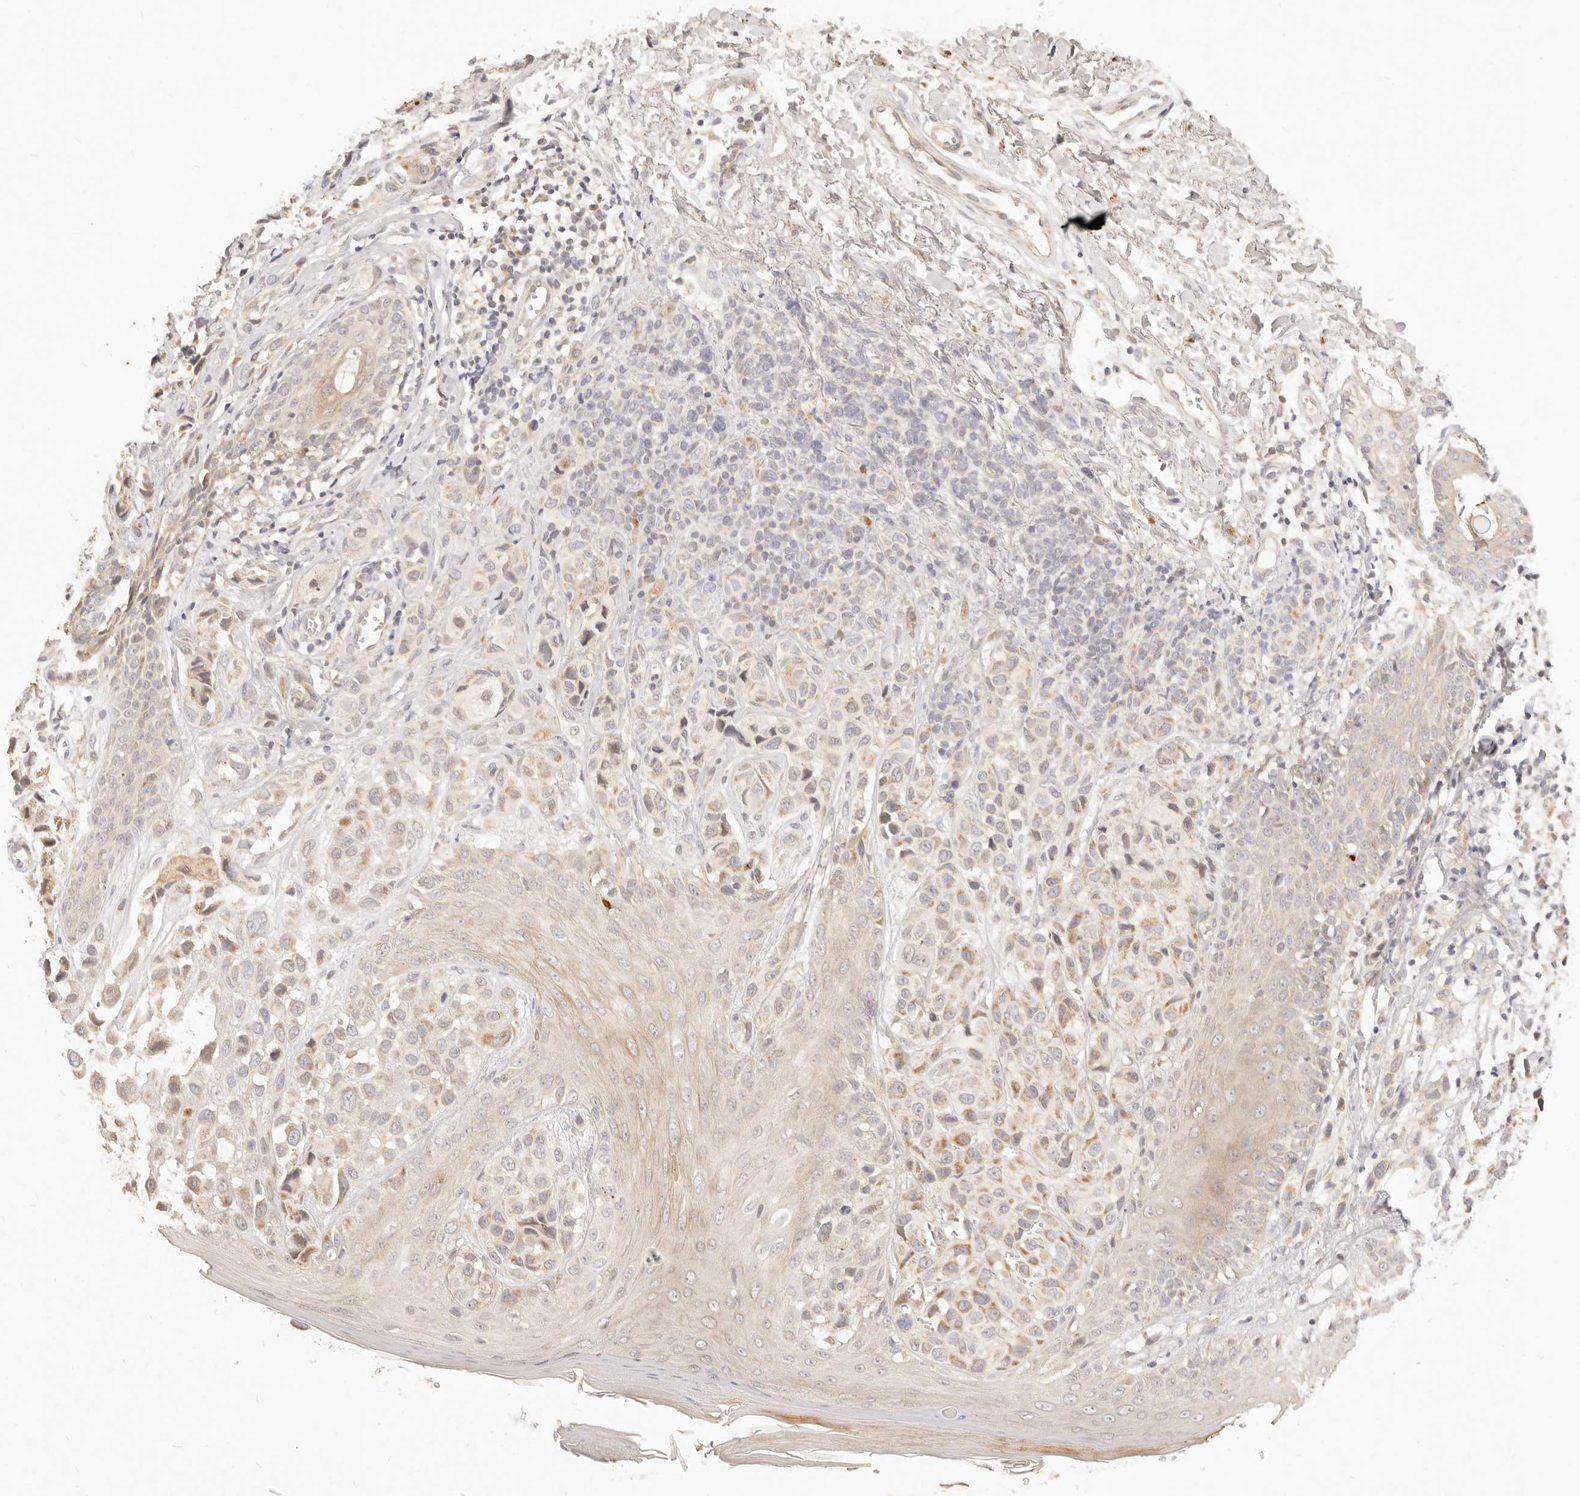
{"staining": {"intensity": "moderate", "quantity": "<25%", "location": "cytoplasmic/membranous"}, "tissue": "melanoma", "cell_type": "Tumor cells", "image_type": "cancer", "snomed": [{"axis": "morphology", "description": "Malignant melanoma, NOS"}, {"axis": "topography", "description": "Skin"}], "caption": "A photomicrograph of human melanoma stained for a protein shows moderate cytoplasmic/membranous brown staining in tumor cells.", "gene": "RUBCNL", "patient": {"sex": "female", "age": 58}}